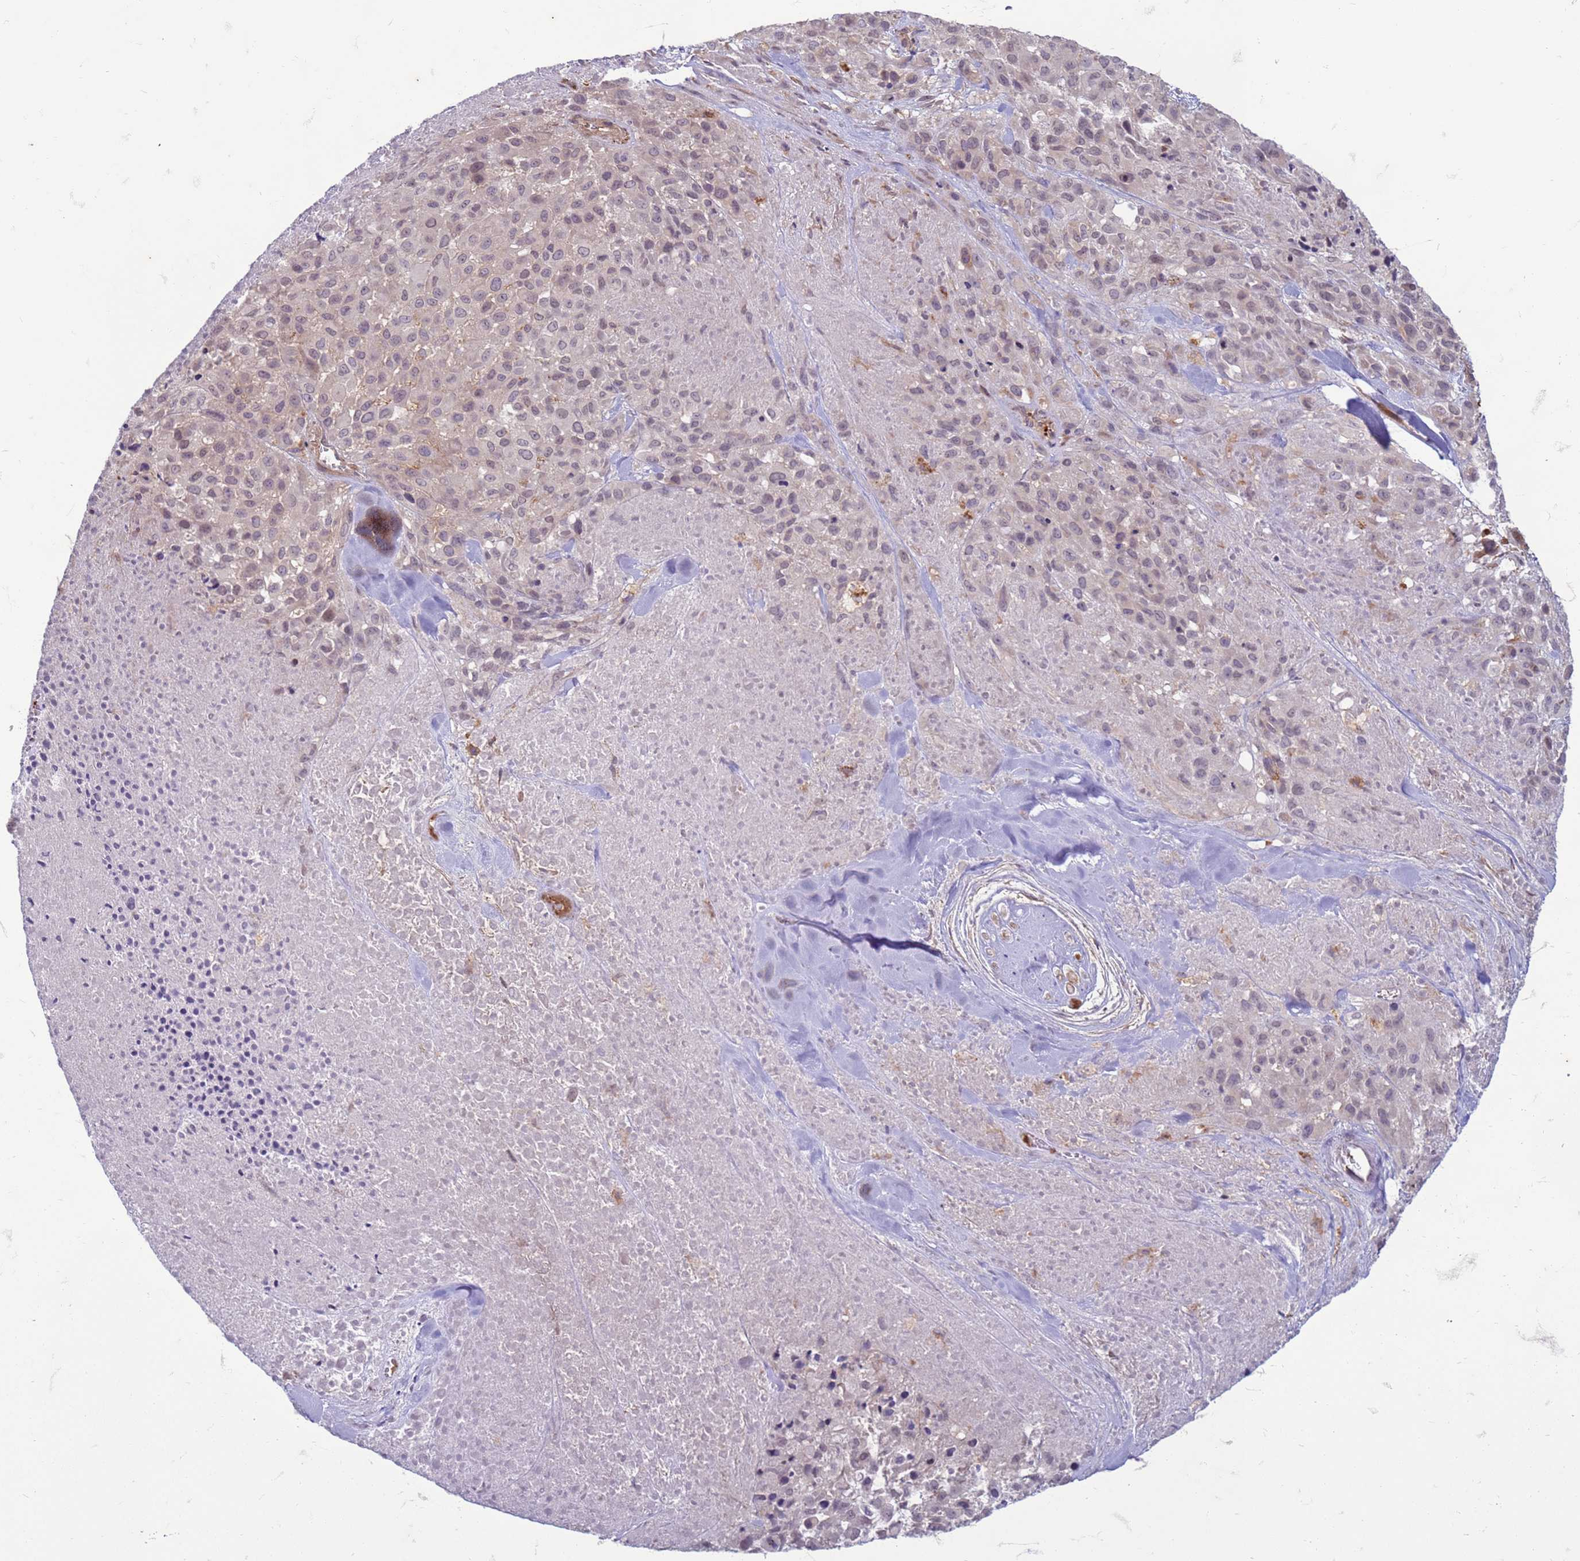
{"staining": {"intensity": "weak", "quantity": "<25%", "location": "nuclear"}, "tissue": "melanoma", "cell_type": "Tumor cells", "image_type": "cancer", "snomed": [{"axis": "morphology", "description": "Malignant melanoma, Metastatic site"}, {"axis": "topography", "description": "Skin"}], "caption": "Tumor cells show no significant protein expression in malignant melanoma (metastatic site).", "gene": "SLC15A3", "patient": {"sex": "female", "age": 81}}